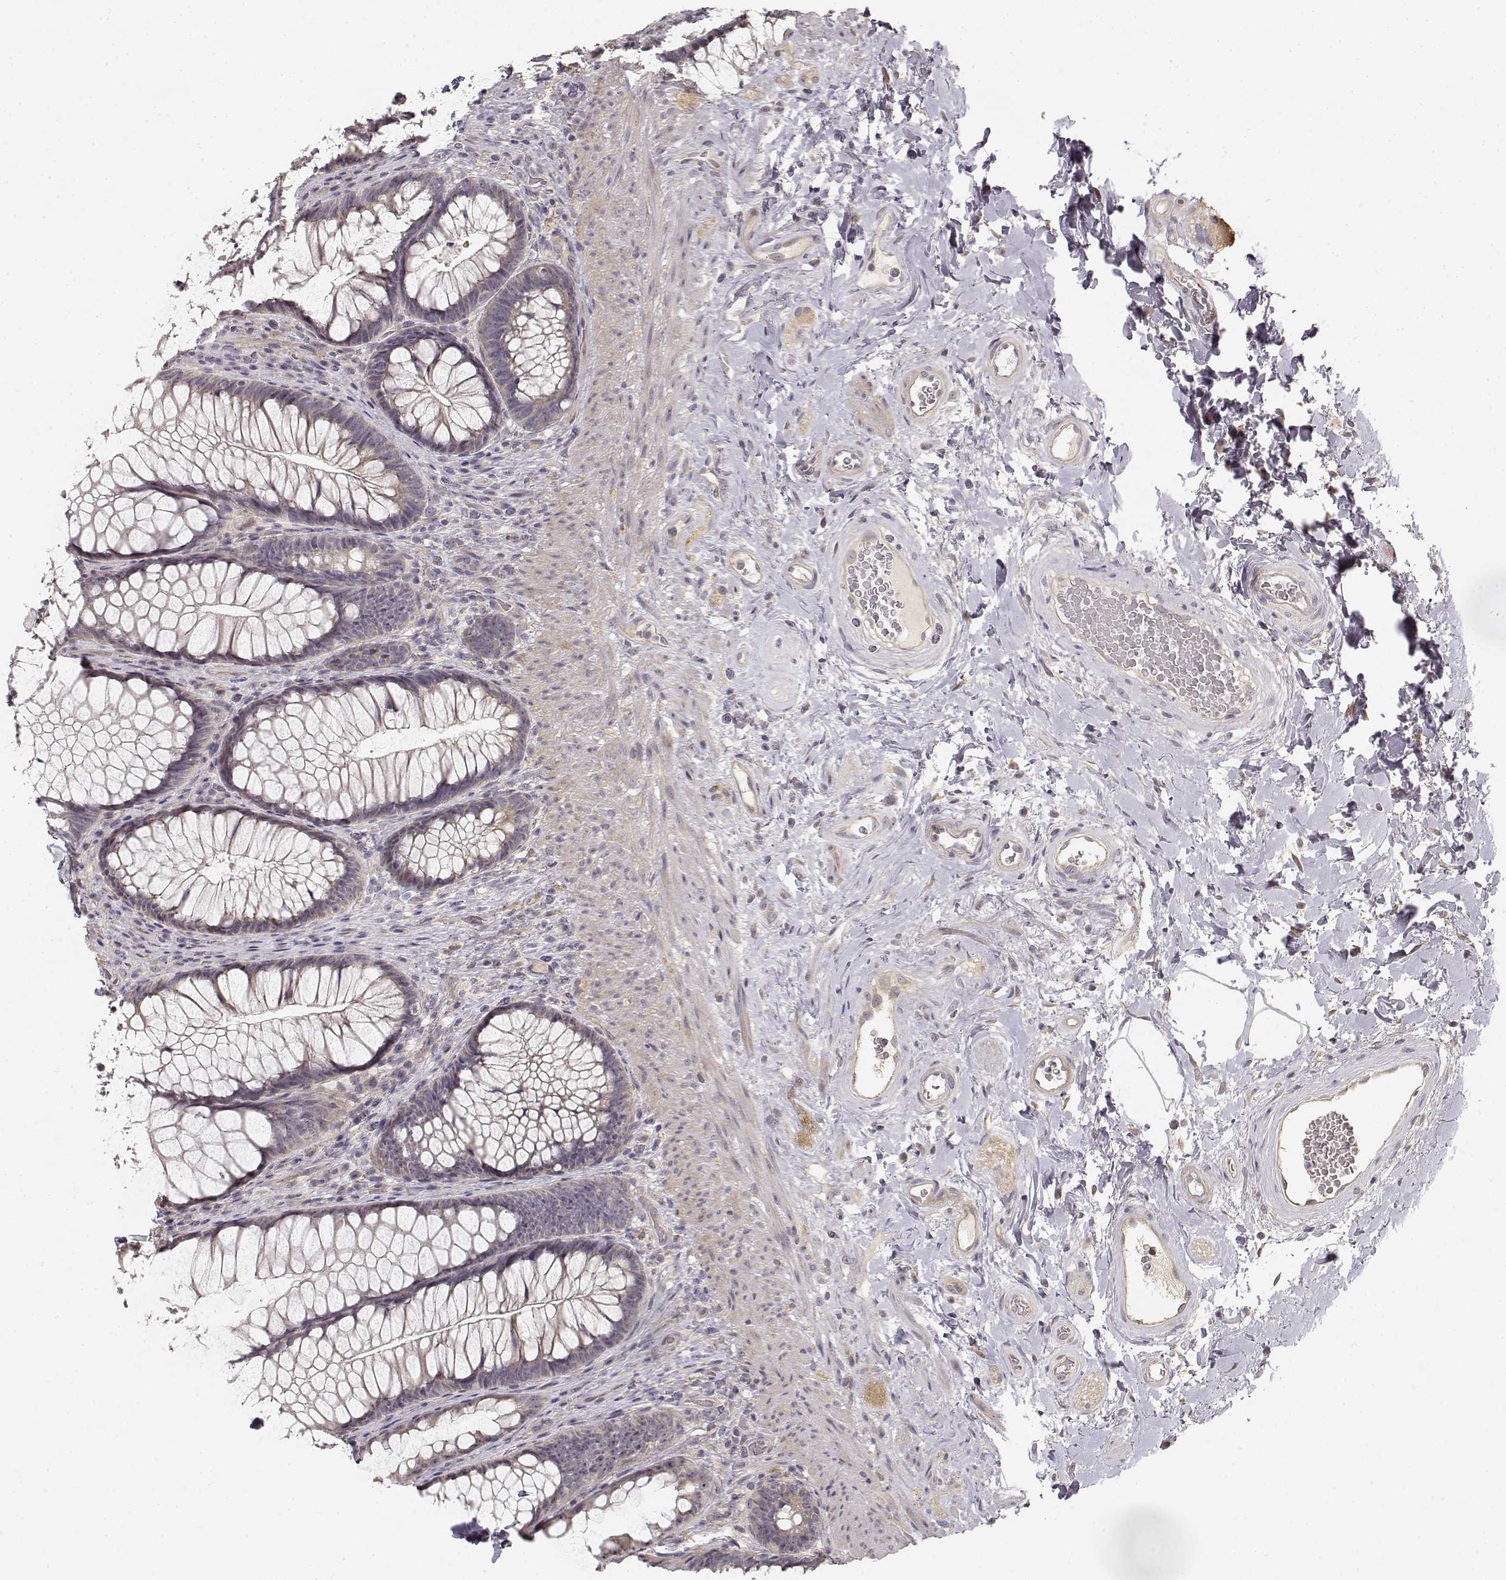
{"staining": {"intensity": "weak", "quantity": ">75%", "location": "cytoplasmic/membranous"}, "tissue": "rectum", "cell_type": "Glandular cells", "image_type": "normal", "snomed": [{"axis": "morphology", "description": "Normal tissue, NOS"}, {"axis": "topography", "description": "Smooth muscle"}, {"axis": "topography", "description": "Rectum"}], "caption": "Immunohistochemistry image of unremarkable rectum: rectum stained using IHC shows low levels of weak protein expression localized specifically in the cytoplasmic/membranous of glandular cells, appearing as a cytoplasmic/membranous brown color.", "gene": "MED12L", "patient": {"sex": "male", "age": 53}}